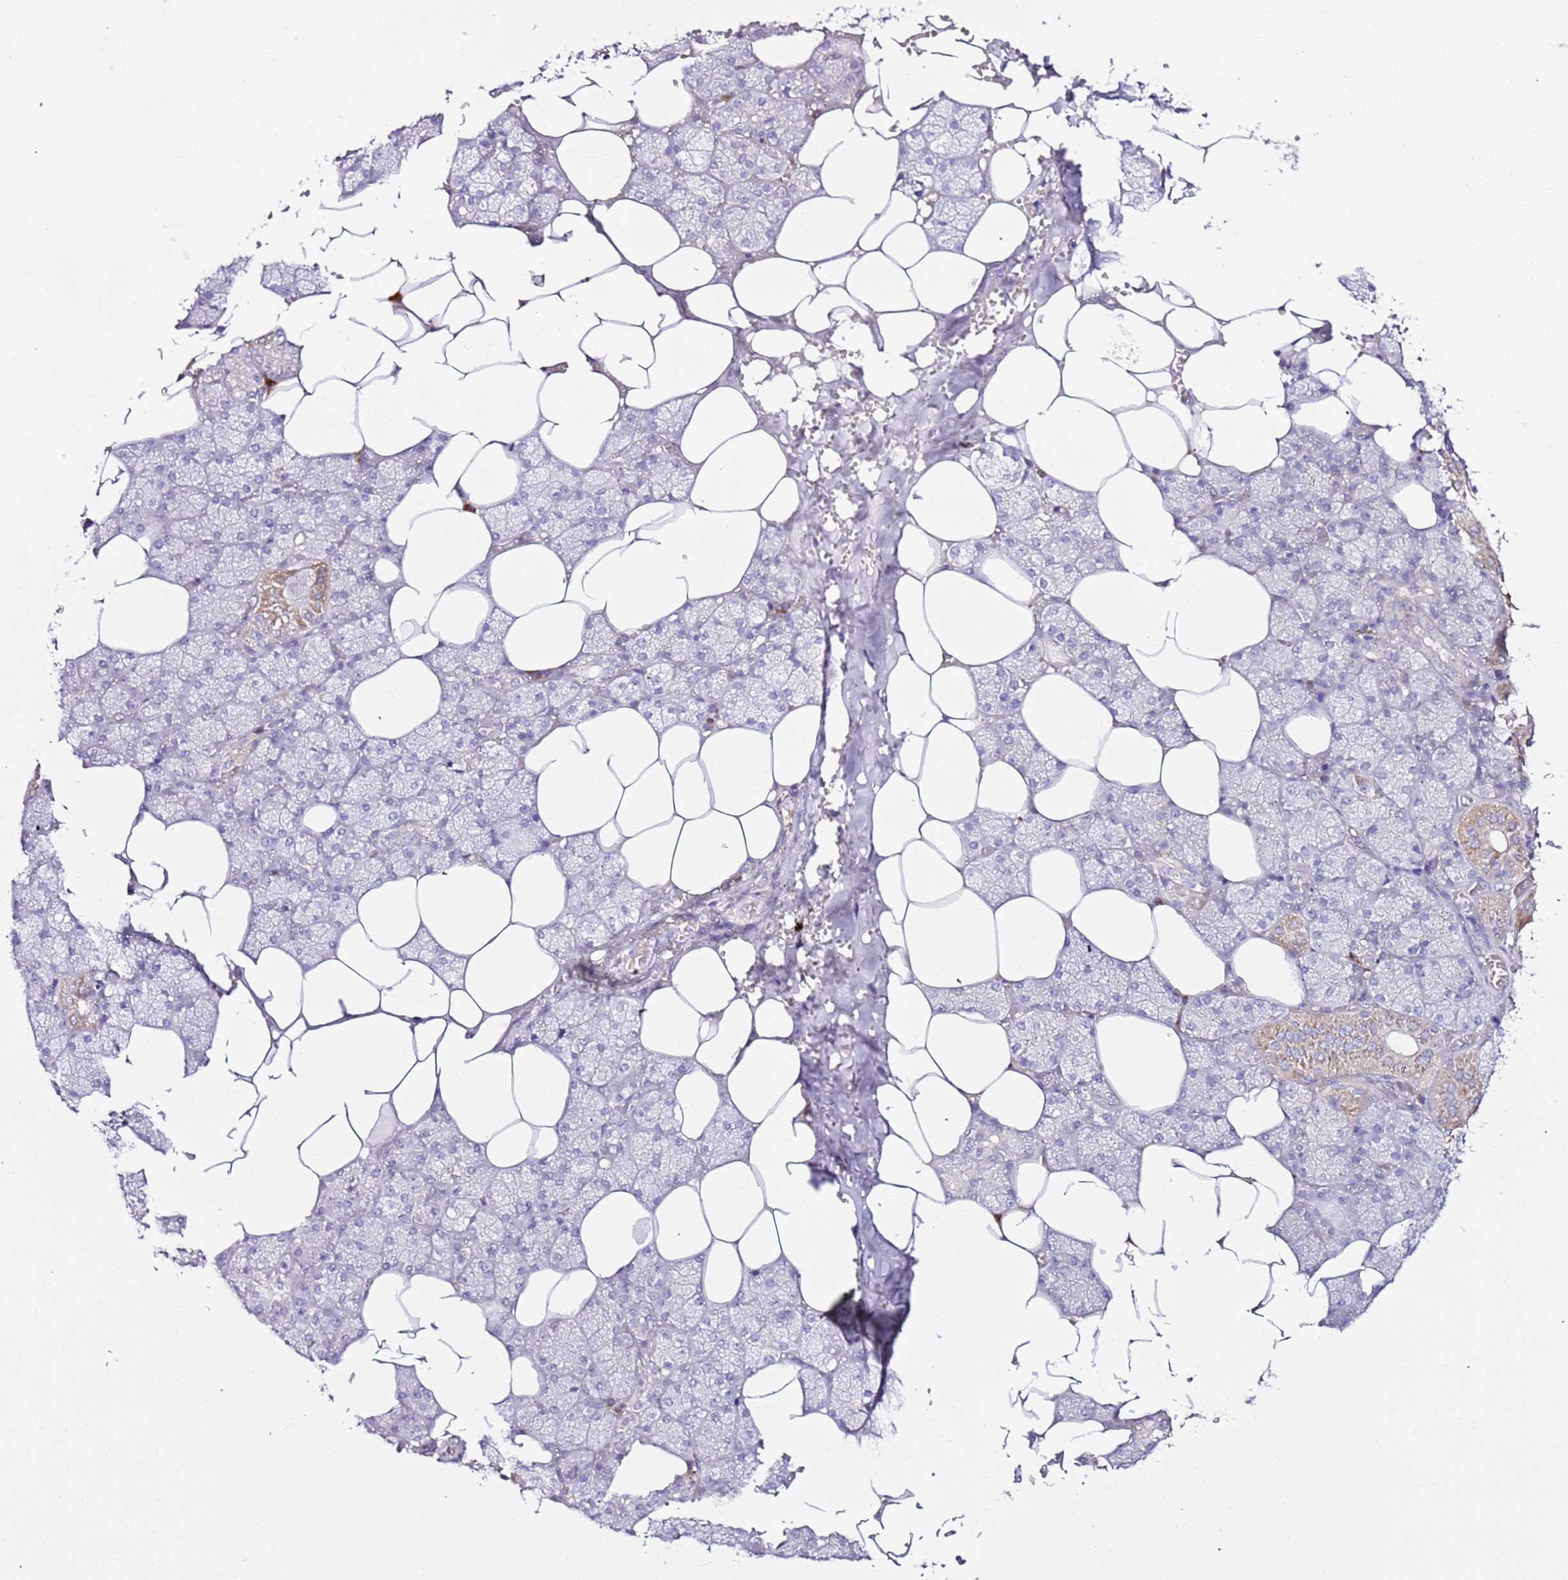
{"staining": {"intensity": "moderate", "quantity": "<25%", "location": "cytoplasmic/membranous"}, "tissue": "salivary gland", "cell_type": "Glandular cells", "image_type": "normal", "snomed": [{"axis": "morphology", "description": "Normal tissue, NOS"}, {"axis": "topography", "description": "Salivary gland"}], "caption": "Glandular cells reveal moderate cytoplasmic/membranous expression in approximately <25% of cells in normal salivary gland. (IHC, brightfield microscopy, high magnification).", "gene": "FLVCR1", "patient": {"sex": "male", "age": 62}}